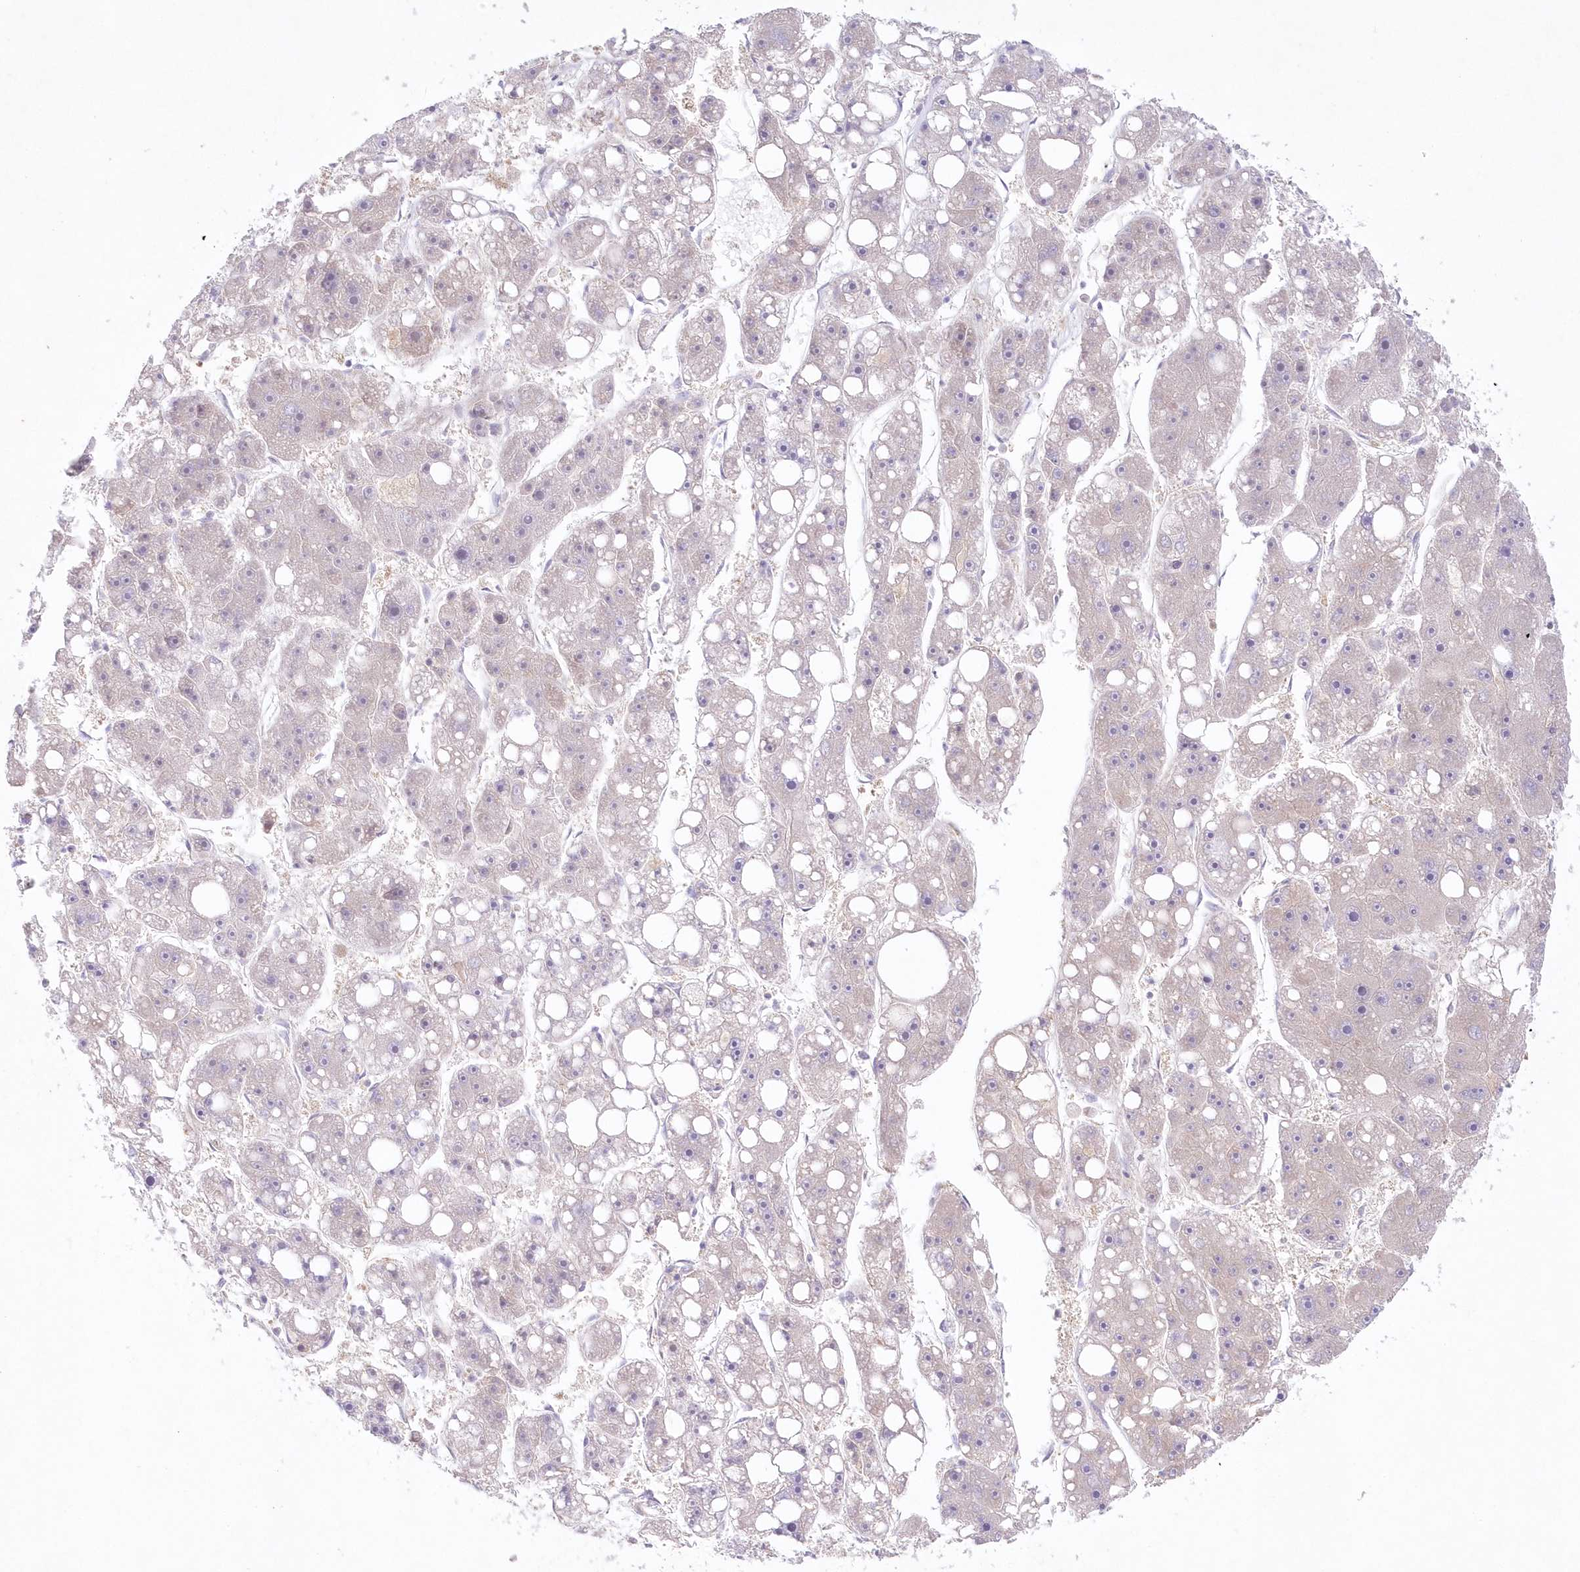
{"staining": {"intensity": "negative", "quantity": "none", "location": "none"}, "tissue": "liver cancer", "cell_type": "Tumor cells", "image_type": "cancer", "snomed": [{"axis": "morphology", "description": "Carcinoma, Hepatocellular, NOS"}, {"axis": "topography", "description": "Liver"}], "caption": "Micrograph shows no protein staining in tumor cells of liver cancer (hepatocellular carcinoma) tissue.", "gene": "RNPEP", "patient": {"sex": "female", "age": 61}}